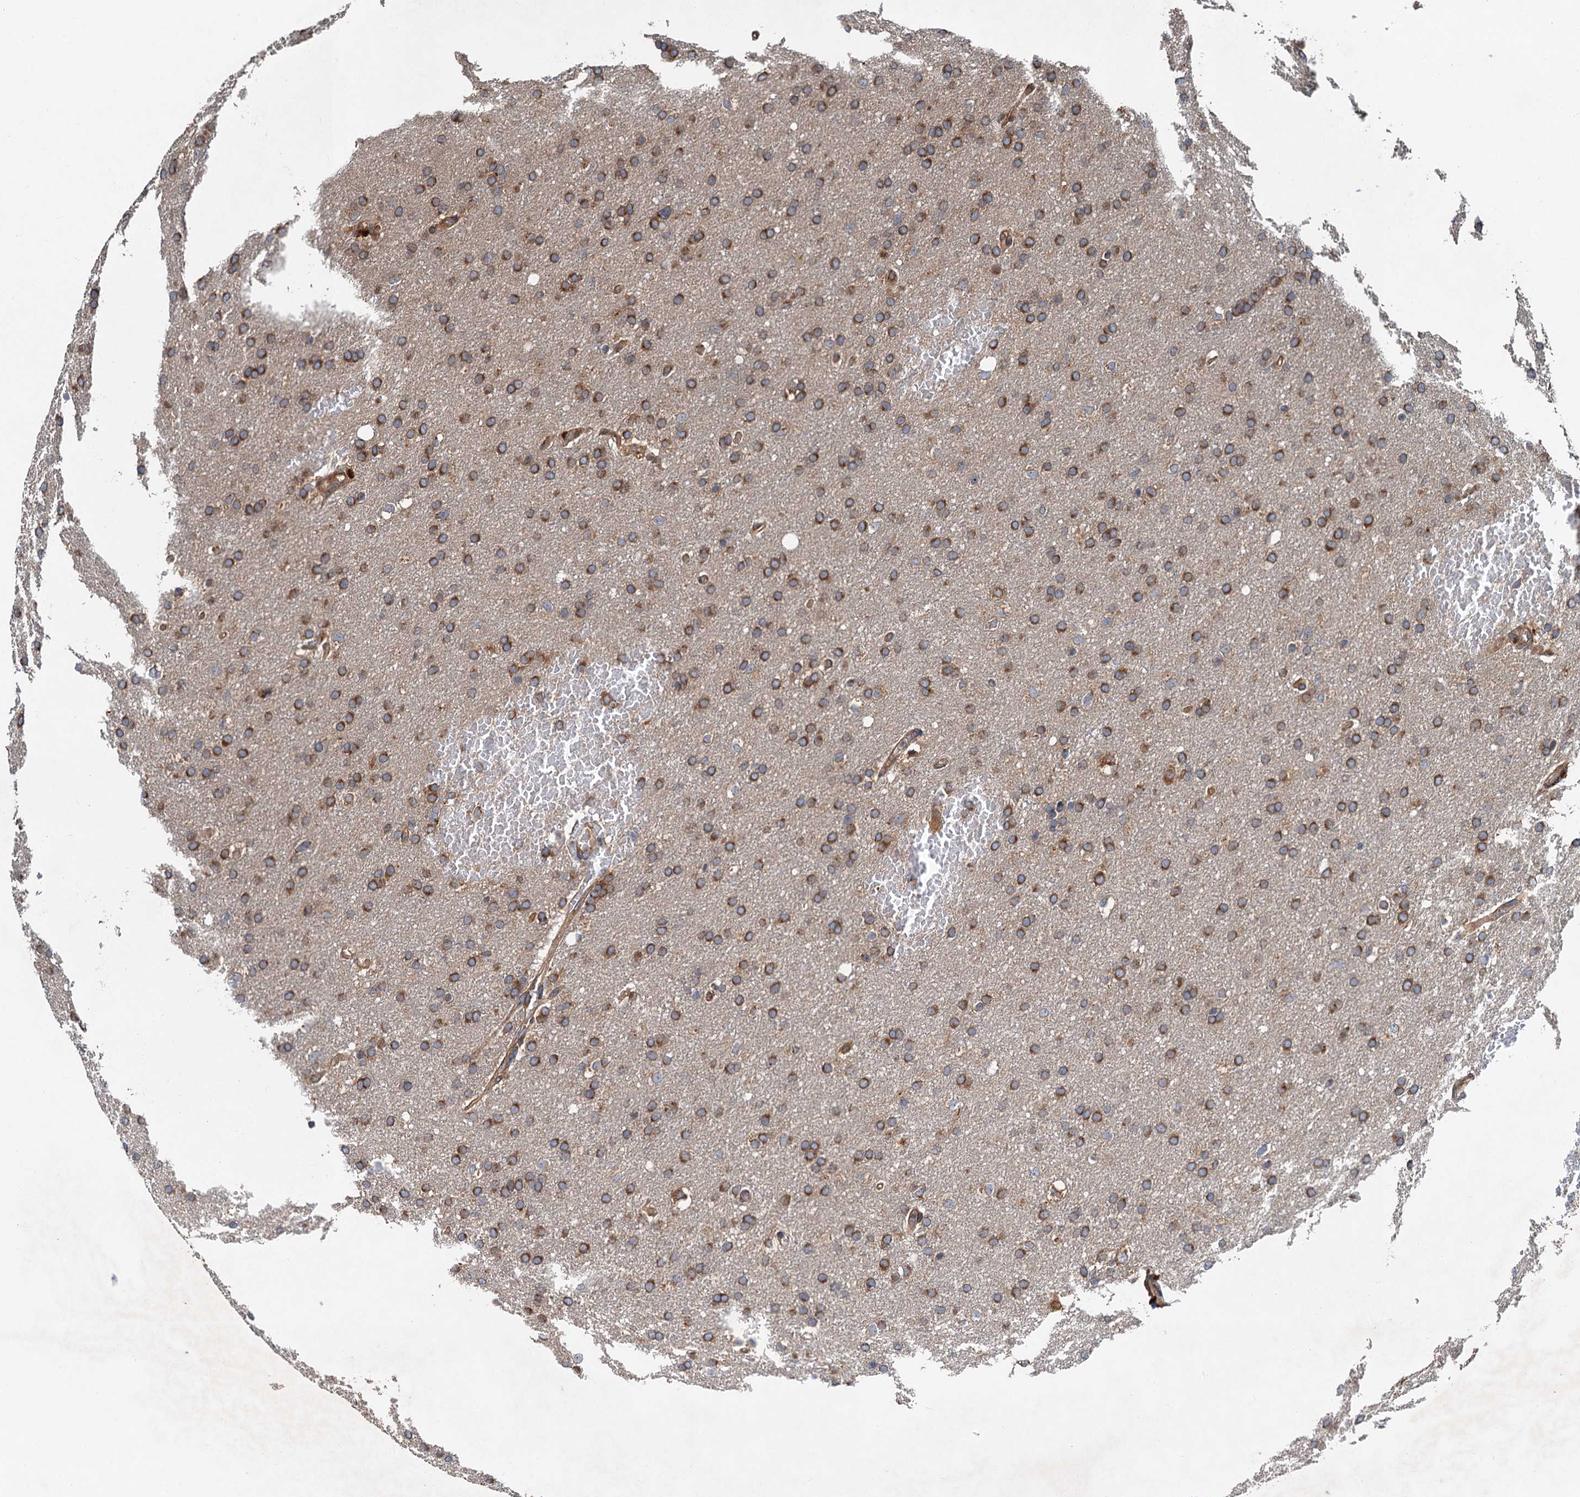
{"staining": {"intensity": "strong", "quantity": ">75%", "location": "cytoplasmic/membranous"}, "tissue": "glioma", "cell_type": "Tumor cells", "image_type": "cancer", "snomed": [{"axis": "morphology", "description": "Glioma, malignant, High grade"}, {"axis": "topography", "description": "Cerebral cortex"}], "caption": "Glioma stained with a brown dye displays strong cytoplasmic/membranous positive expression in approximately >75% of tumor cells.", "gene": "COG3", "patient": {"sex": "female", "age": 36}}